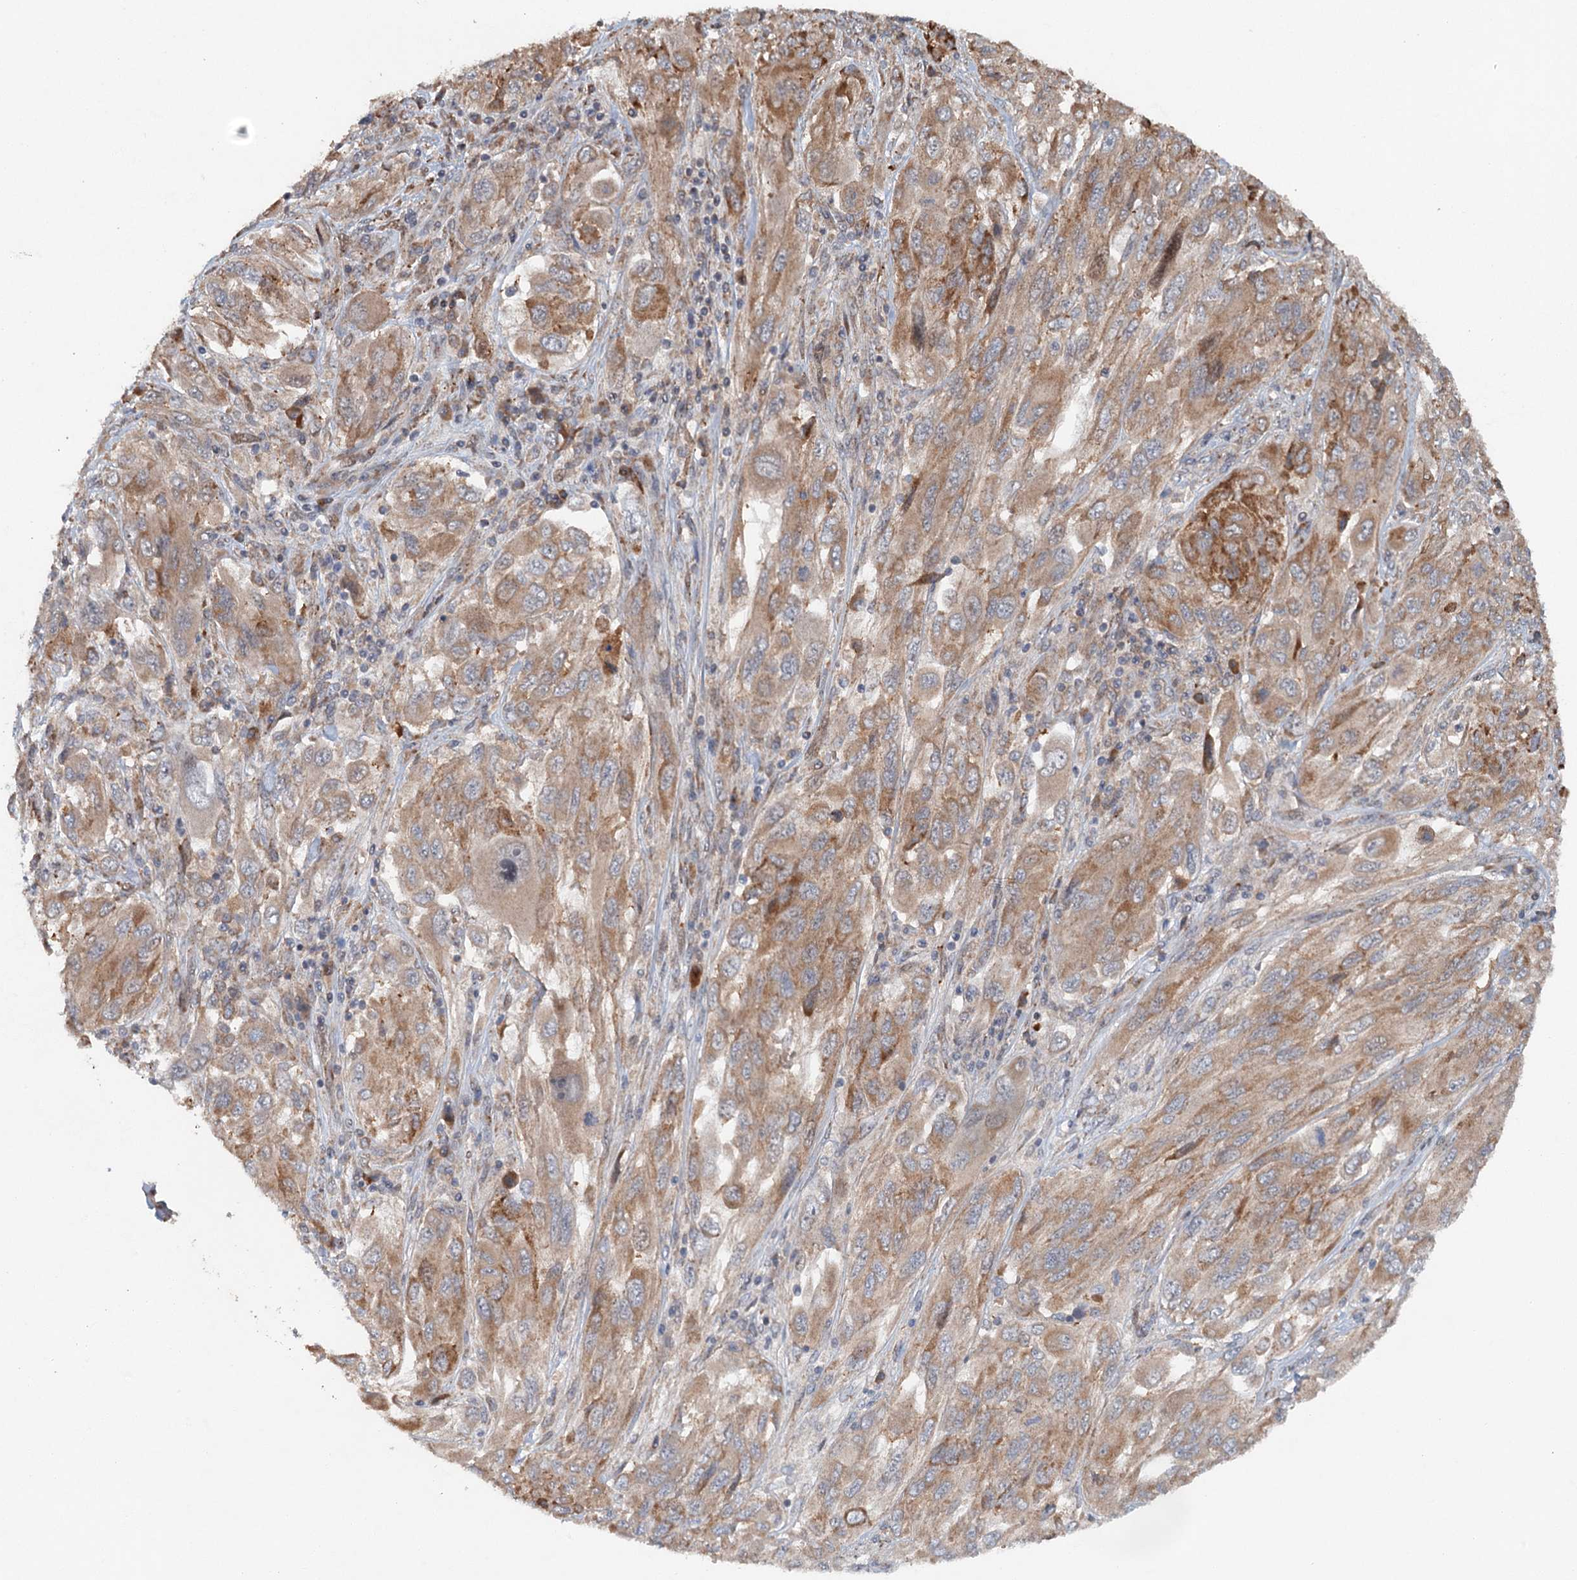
{"staining": {"intensity": "moderate", "quantity": ">75%", "location": "cytoplasmic/membranous"}, "tissue": "melanoma", "cell_type": "Tumor cells", "image_type": "cancer", "snomed": [{"axis": "morphology", "description": "Malignant melanoma, NOS"}, {"axis": "topography", "description": "Skin"}], "caption": "Immunohistochemical staining of malignant melanoma displays moderate cytoplasmic/membranous protein staining in about >75% of tumor cells.", "gene": "SRPX2", "patient": {"sex": "female", "age": 91}}